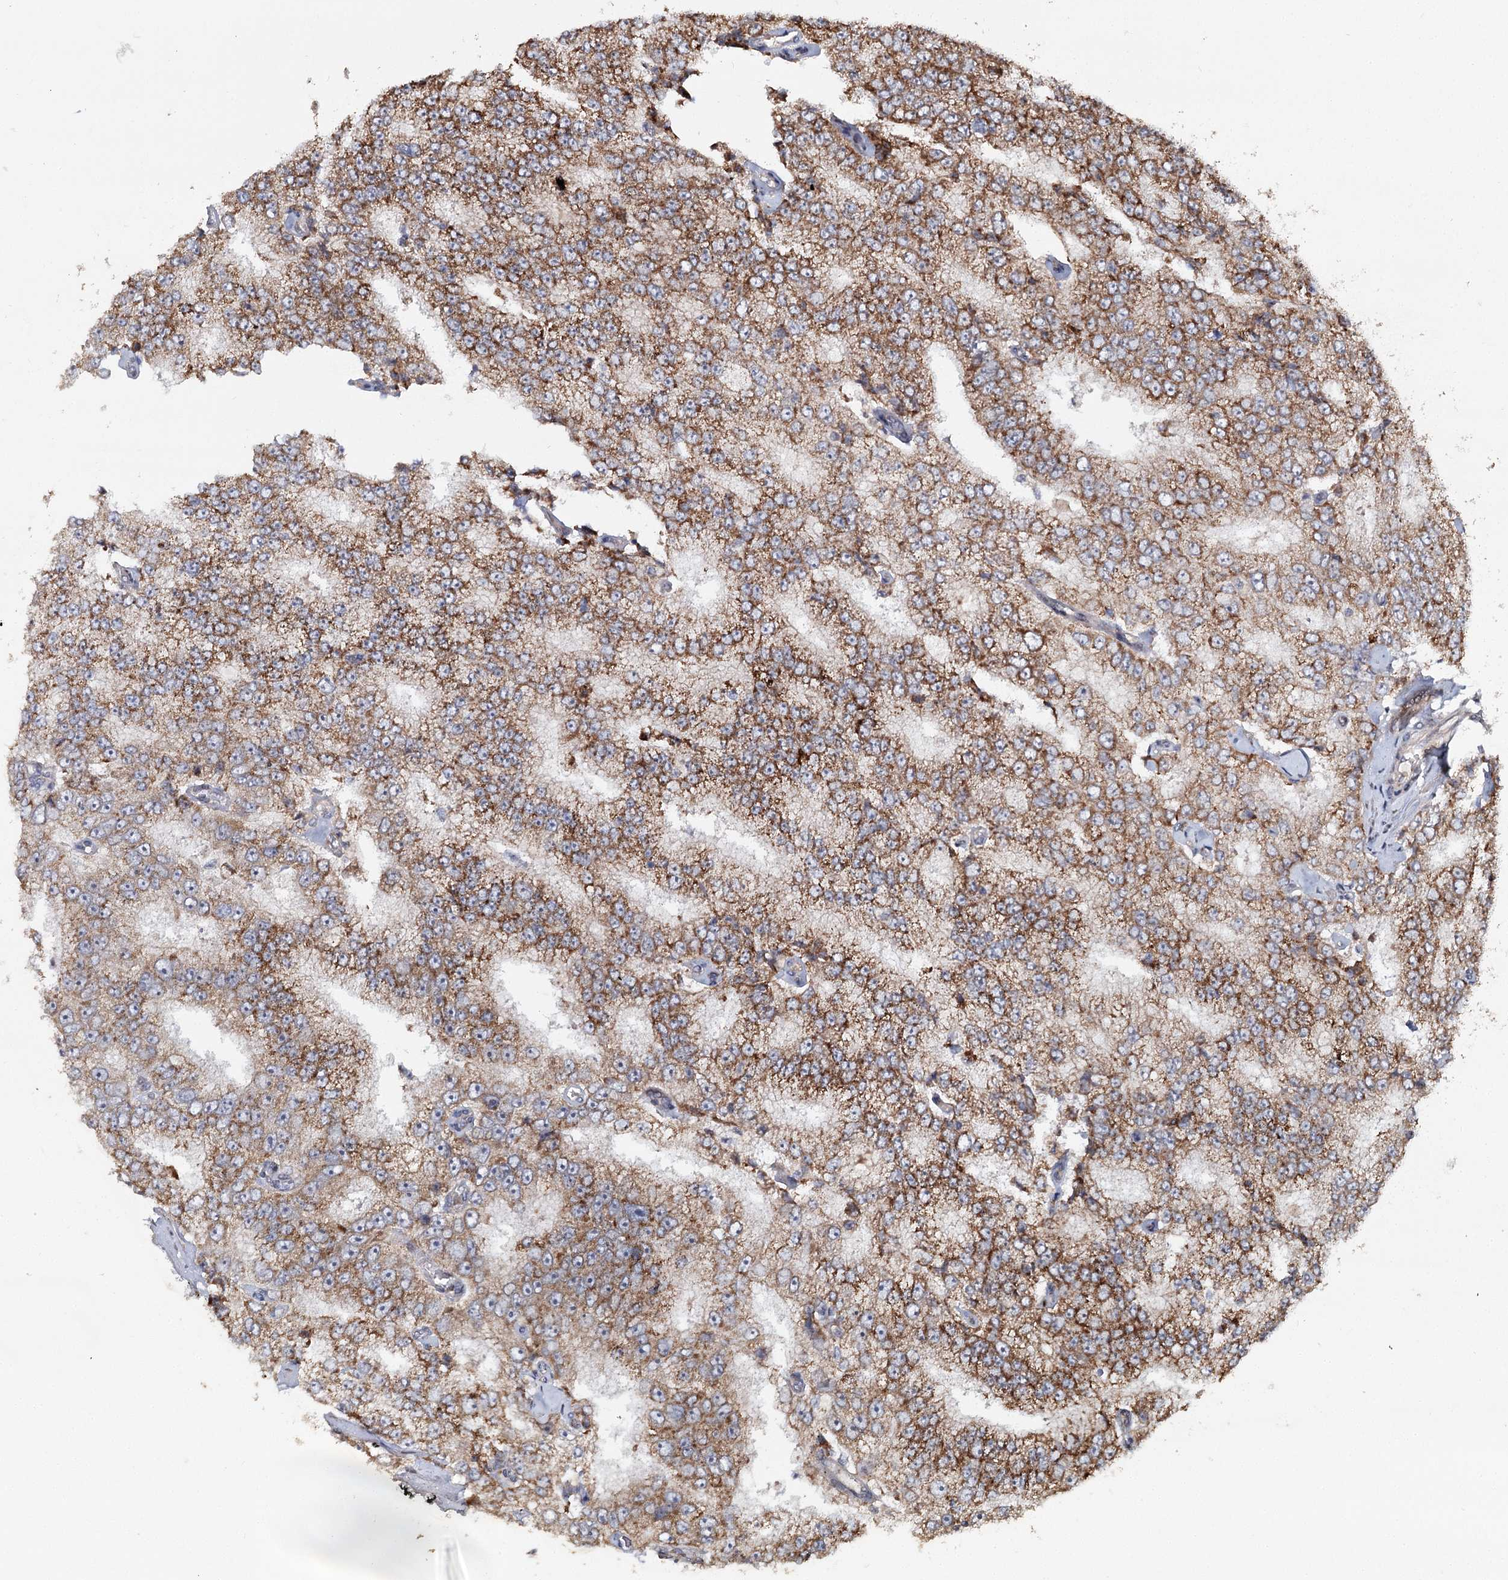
{"staining": {"intensity": "moderate", "quantity": ">75%", "location": "cytoplasmic/membranous"}, "tissue": "prostate cancer", "cell_type": "Tumor cells", "image_type": "cancer", "snomed": [{"axis": "morphology", "description": "Adenocarcinoma, High grade"}, {"axis": "topography", "description": "Prostate"}], "caption": "A high-resolution micrograph shows immunohistochemistry staining of adenocarcinoma (high-grade) (prostate), which reveals moderate cytoplasmic/membranous positivity in approximately >75% of tumor cells.", "gene": "ZNRF3", "patient": {"sex": "male", "age": 58}}